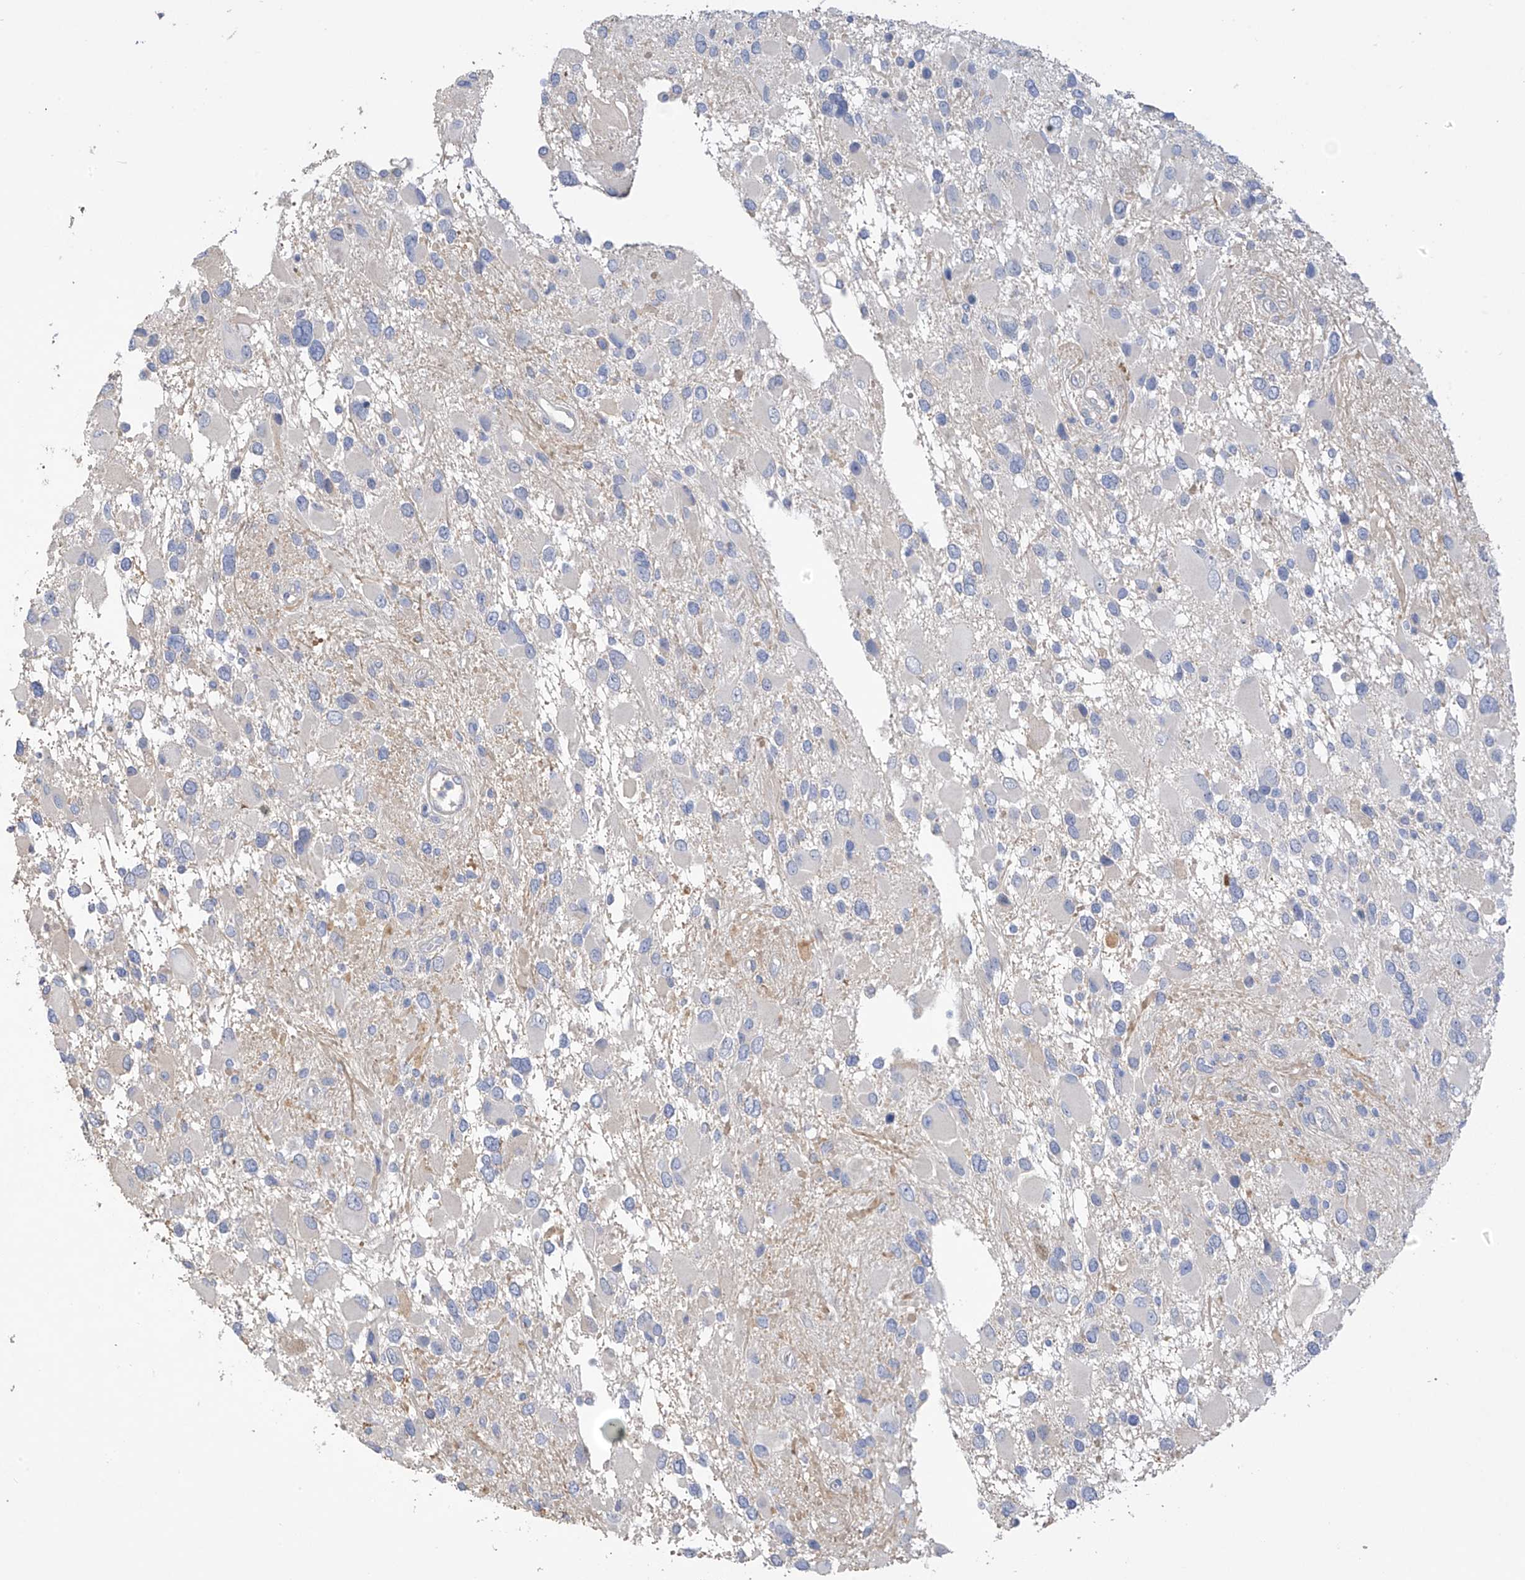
{"staining": {"intensity": "negative", "quantity": "none", "location": "none"}, "tissue": "glioma", "cell_type": "Tumor cells", "image_type": "cancer", "snomed": [{"axis": "morphology", "description": "Glioma, malignant, High grade"}, {"axis": "topography", "description": "Brain"}], "caption": "Tumor cells are negative for brown protein staining in glioma.", "gene": "PRSS12", "patient": {"sex": "male", "age": 53}}